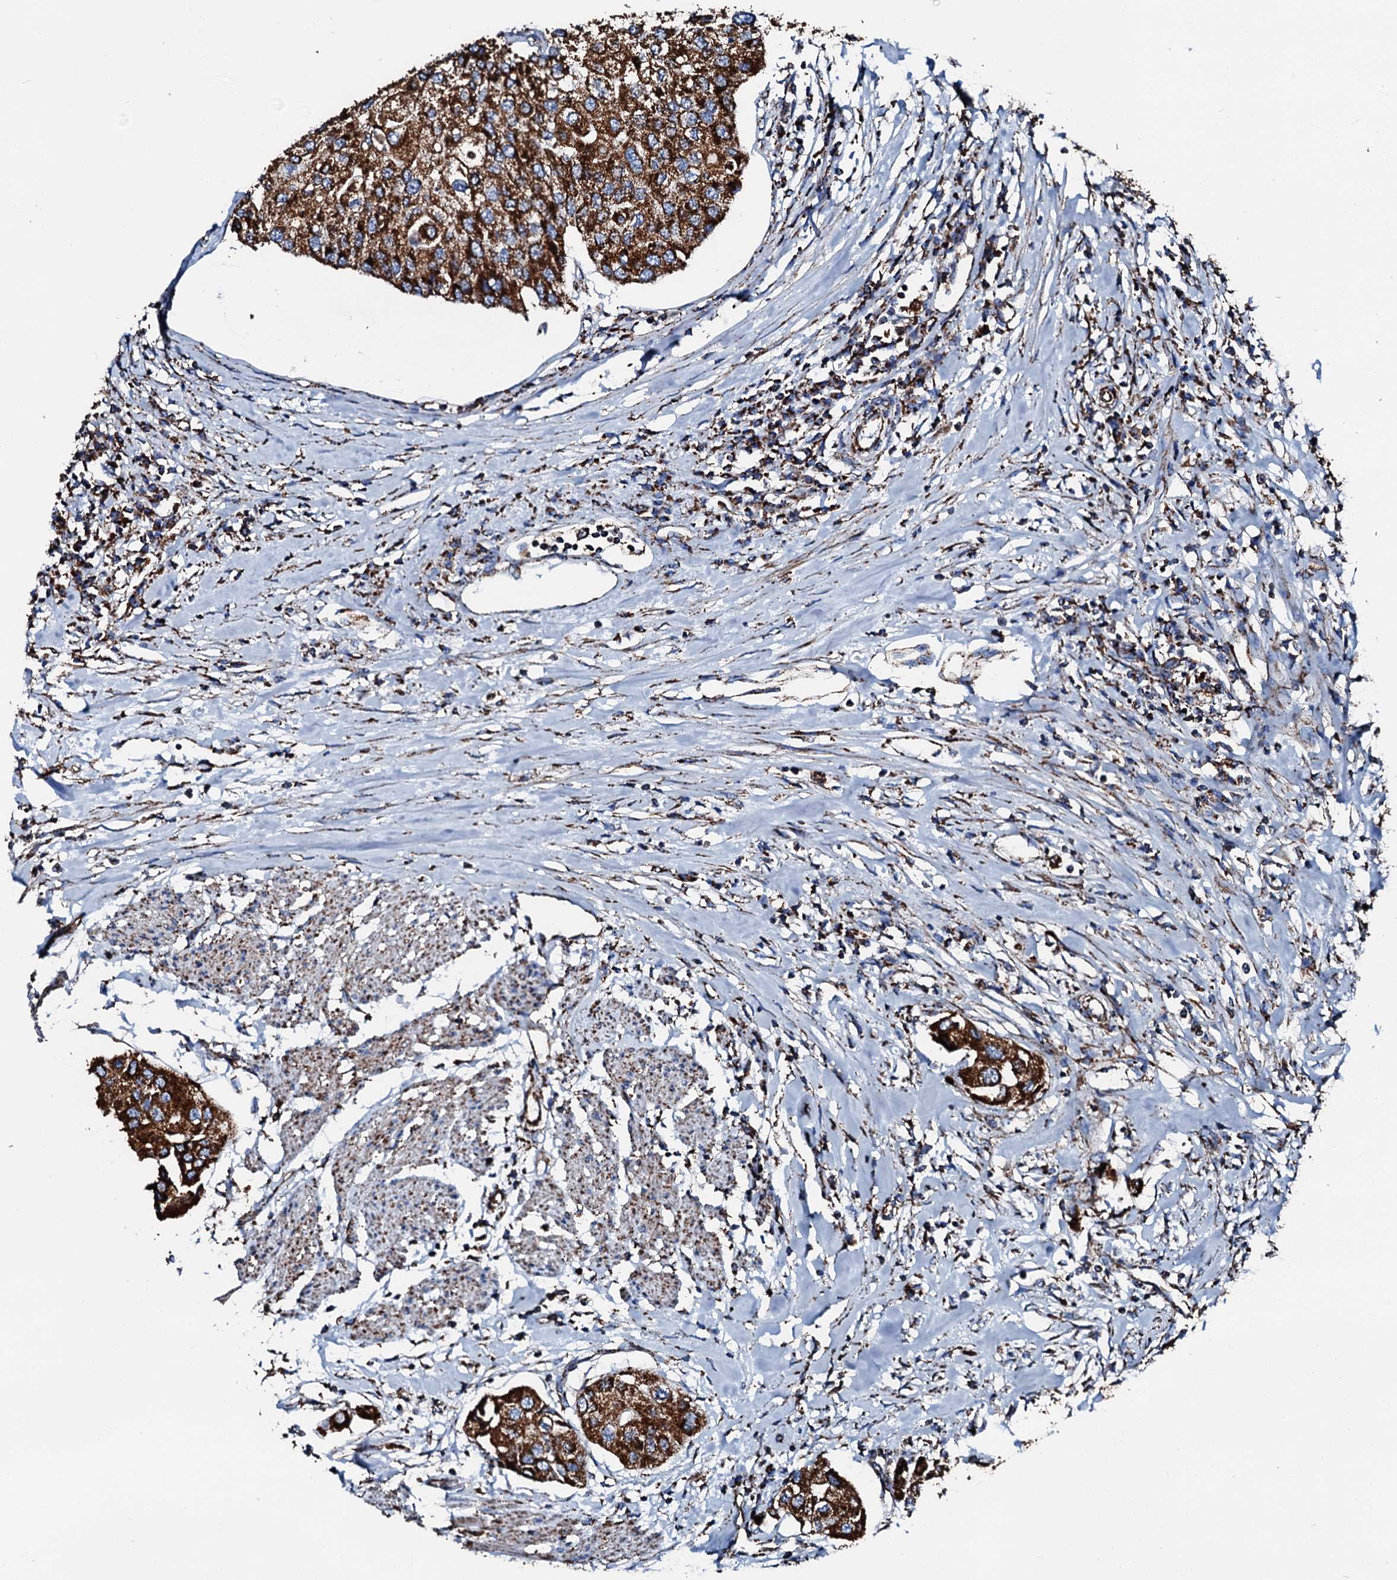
{"staining": {"intensity": "strong", "quantity": ">75%", "location": "cytoplasmic/membranous"}, "tissue": "urothelial cancer", "cell_type": "Tumor cells", "image_type": "cancer", "snomed": [{"axis": "morphology", "description": "Urothelial carcinoma, High grade"}, {"axis": "topography", "description": "Urinary bladder"}], "caption": "Immunohistochemistry (IHC) of high-grade urothelial carcinoma shows high levels of strong cytoplasmic/membranous staining in approximately >75% of tumor cells. Using DAB (brown) and hematoxylin (blue) stains, captured at high magnification using brightfield microscopy.", "gene": "HADH", "patient": {"sex": "male", "age": 64}}